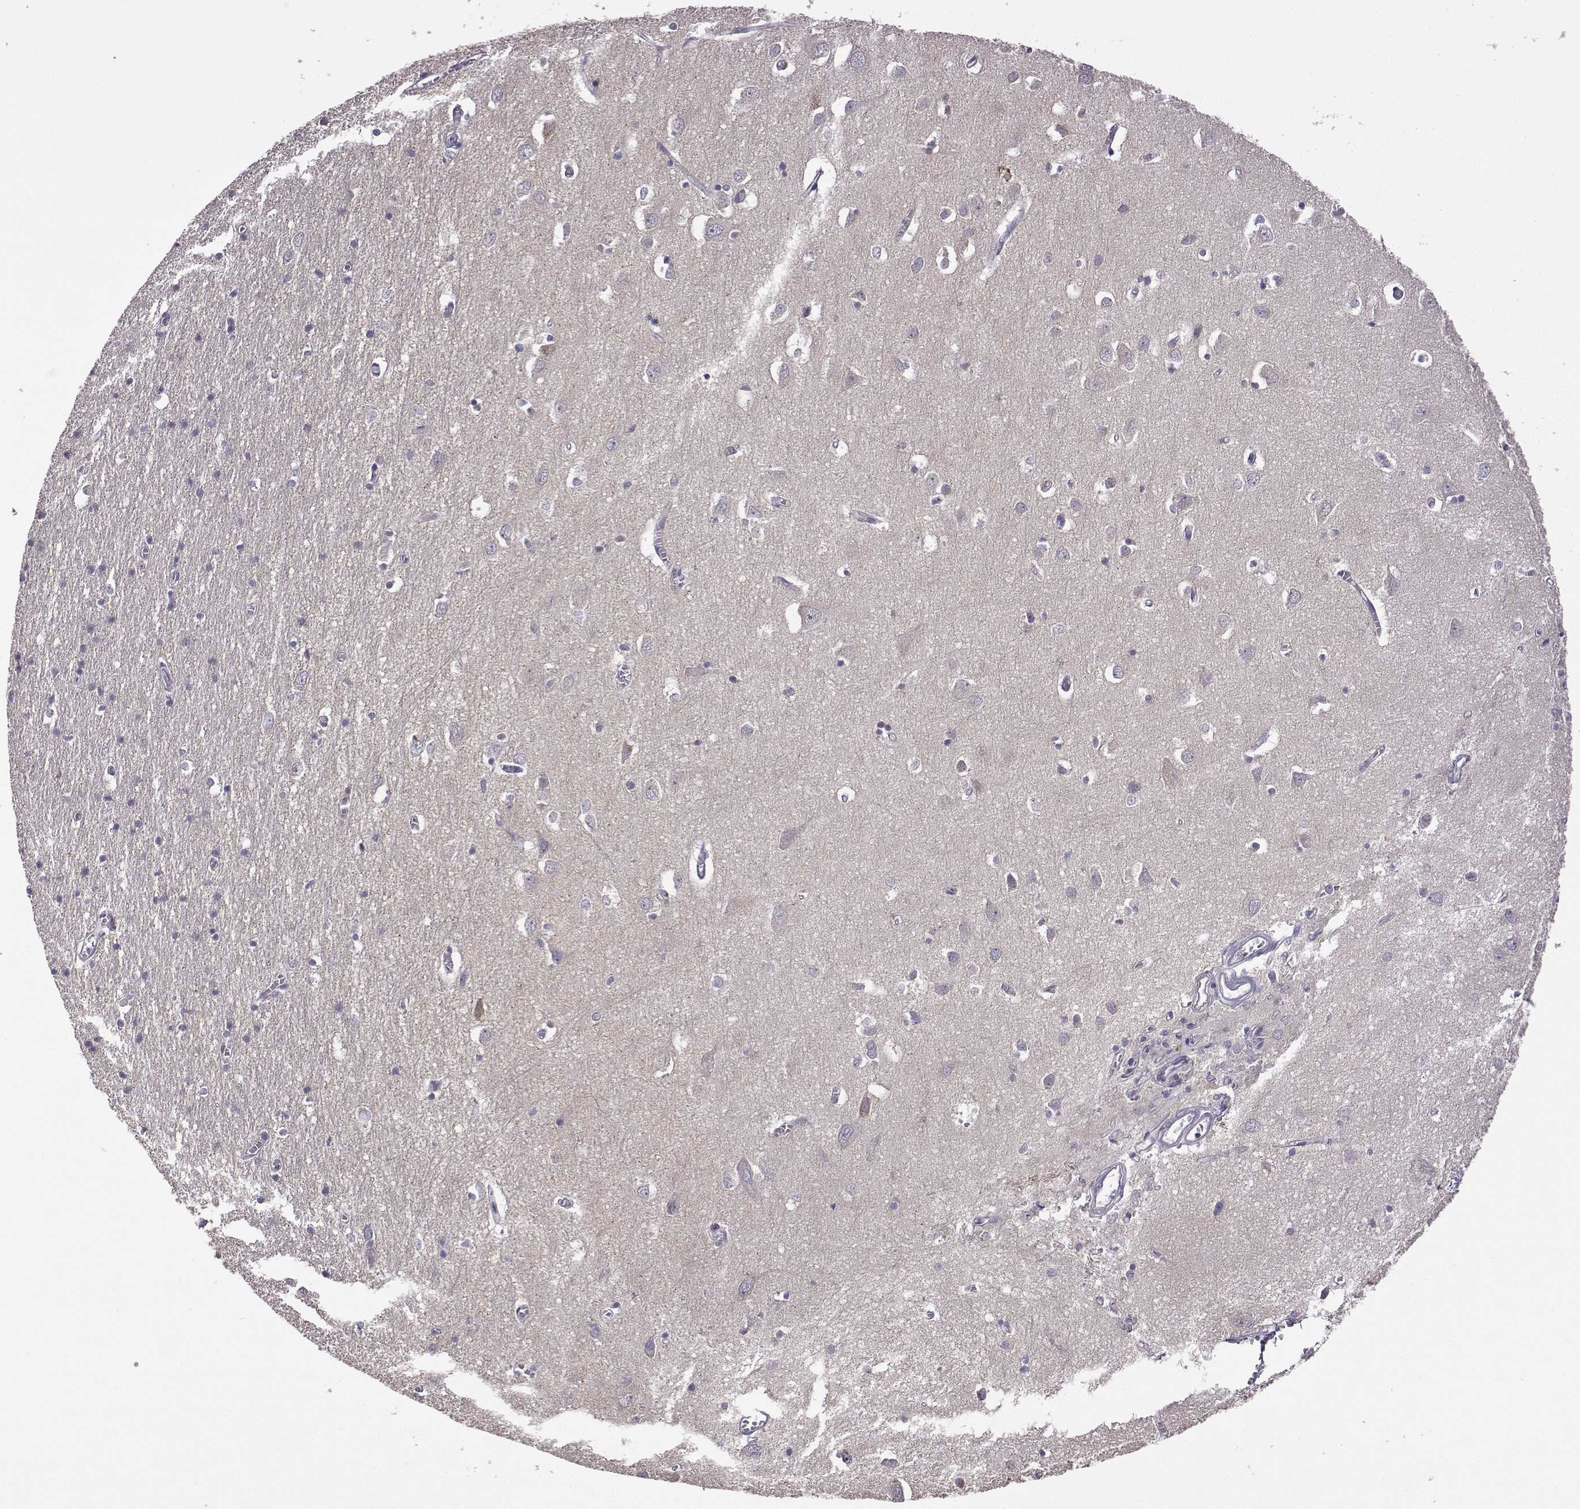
{"staining": {"intensity": "negative", "quantity": "none", "location": "none"}, "tissue": "cerebral cortex", "cell_type": "Endothelial cells", "image_type": "normal", "snomed": [{"axis": "morphology", "description": "Normal tissue, NOS"}, {"axis": "topography", "description": "Cerebral cortex"}], "caption": "High power microscopy photomicrograph of an immunohistochemistry (IHC) histopathology image of normal cerebral cortex, revealing no significant positivity in endothelial cells.", "gene": "VGF", "patient": {"sex": "male", "age": 70}}